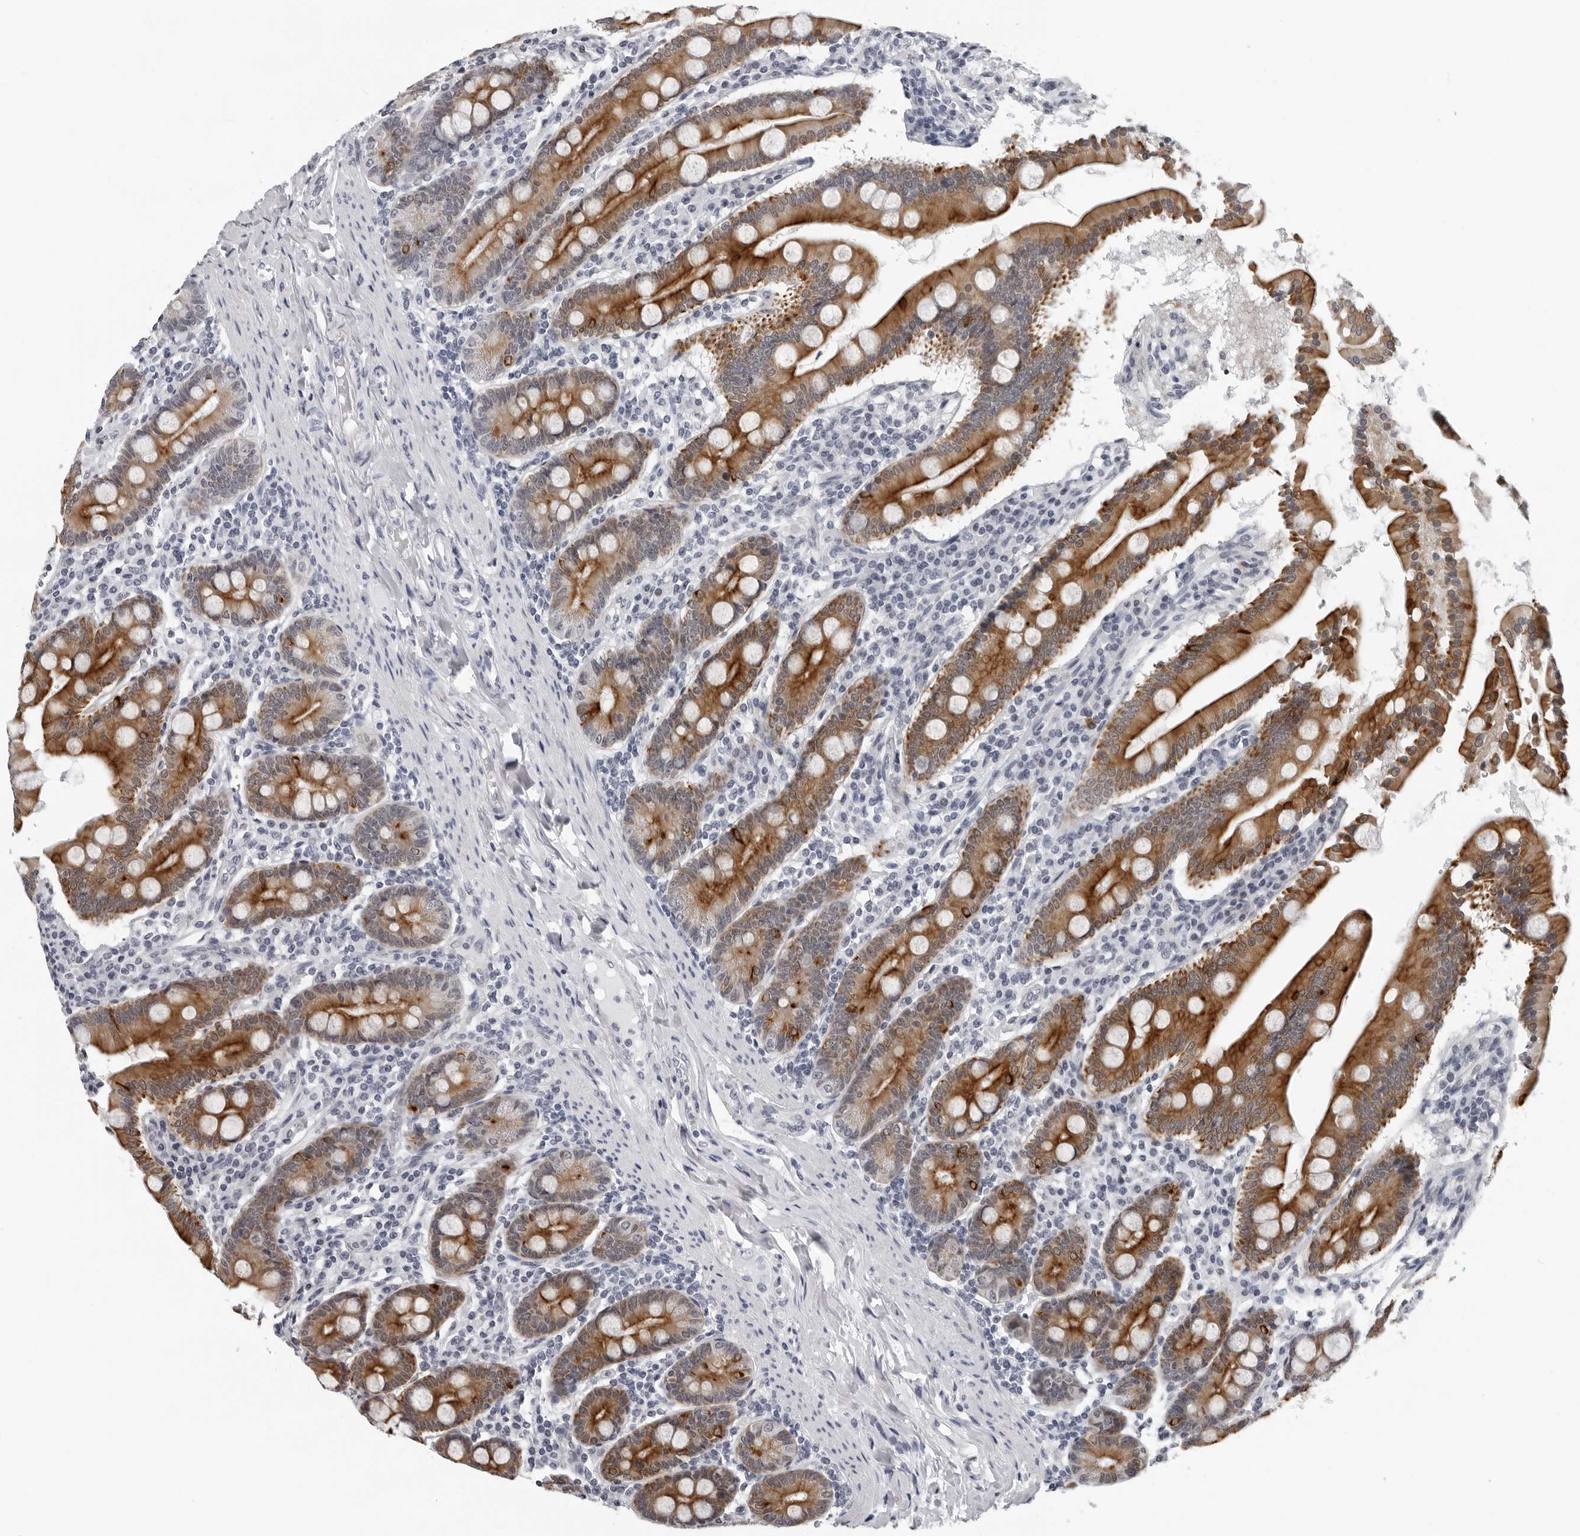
{"staining": {"intensity": "strong", "quantity": ">75%", "location": "cytoplasmic/membranous"}, "tissue": "duodenum", "cell_type": "Glandular cells", "image_type": "normal", "snomed": [{"axis": "morphology", "description": "Normal tissue, NOS"}, {"axis": "topography", "description": "Duodenum"}], "caption": "IHC staining of benign duodenum, which demonstrates high levels of strong cytoplasmic/membranous expression in approximately >75% of glandular cells indicating strong cytoplasmic/membranous protein positivity. The staining was performed using DAB (3,3'-diaminobenzidine) (brown) for protein detection and nuclei were counterstained in hematoxylin (blue).", "gene": "CCDC28B", "patient": {"sex": "male", "age": 50}}